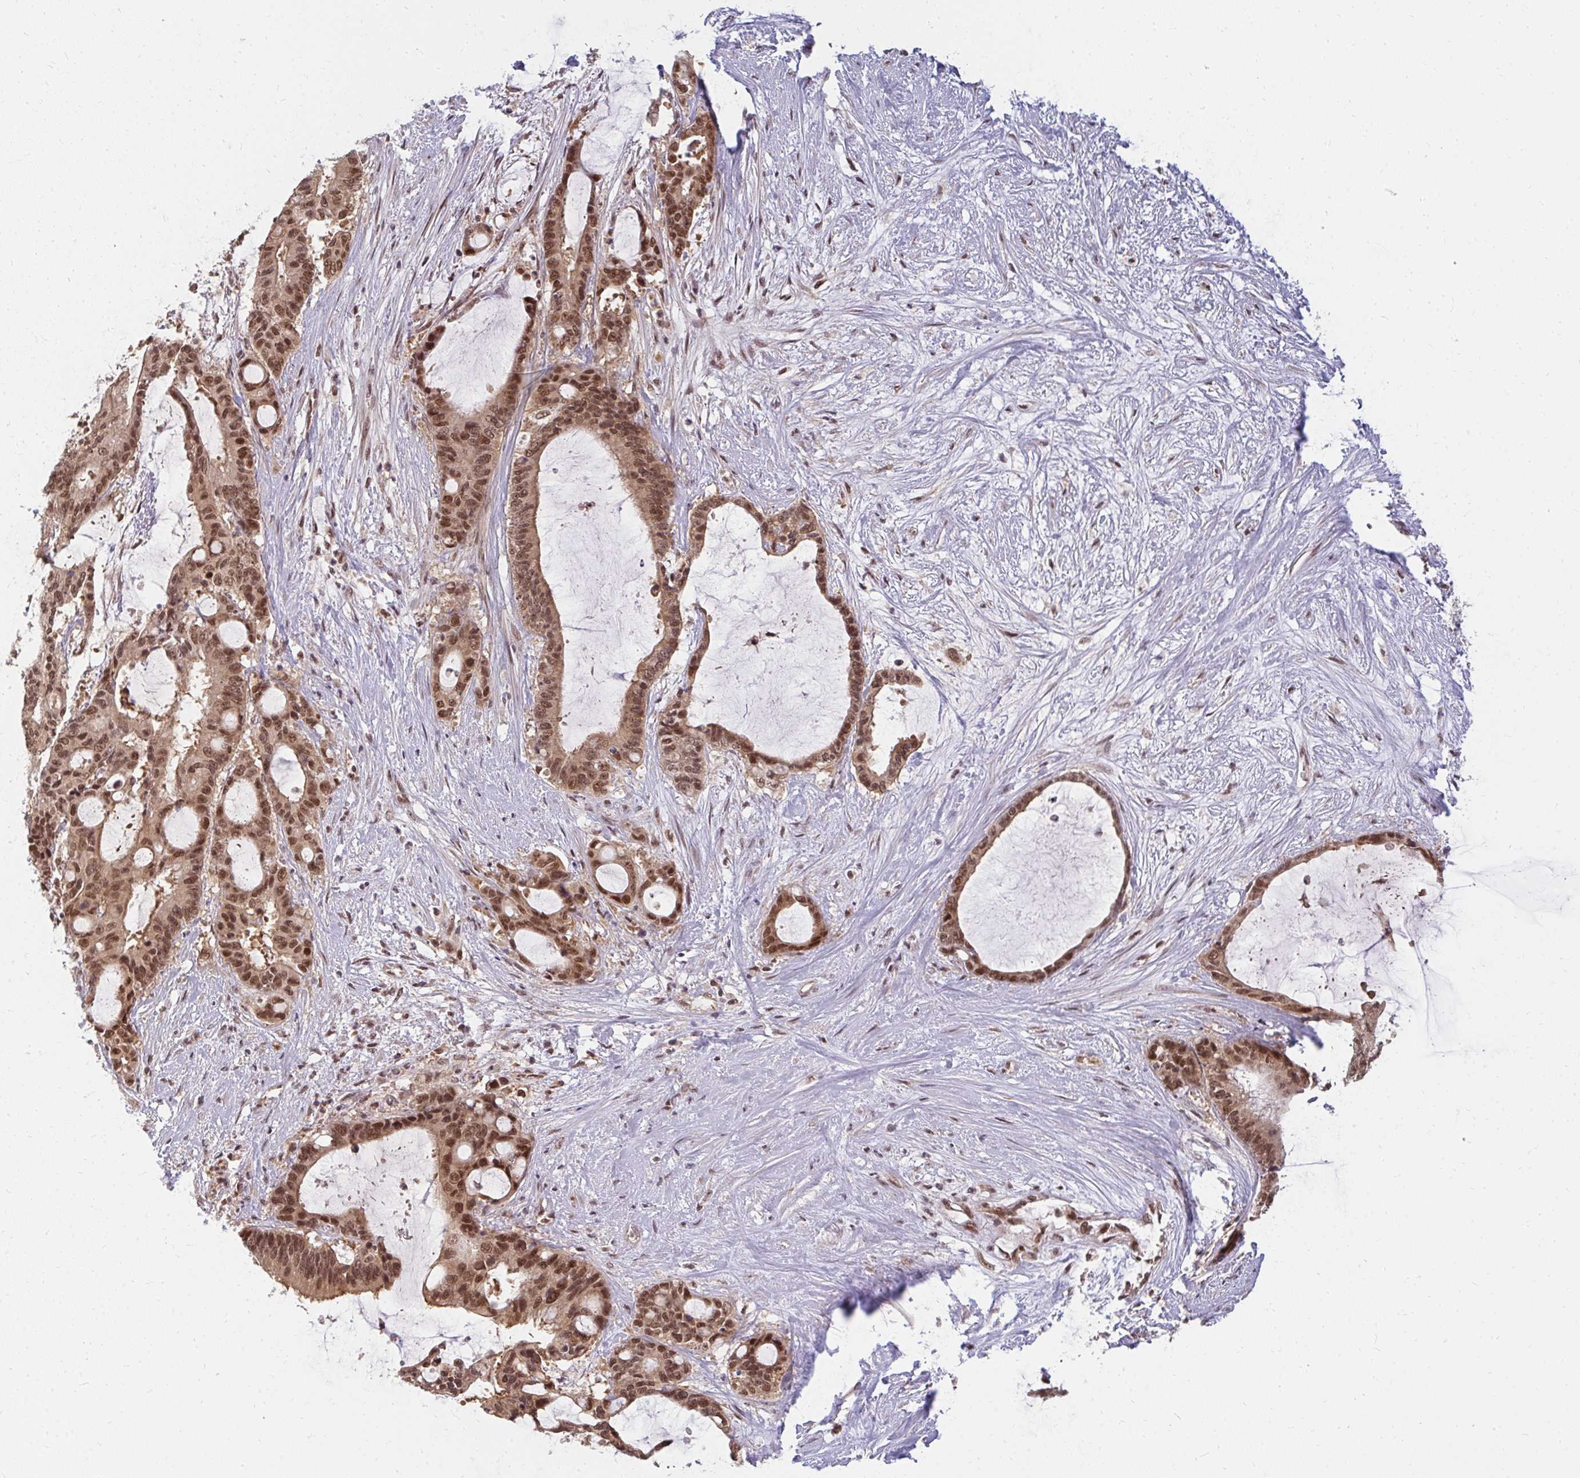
{"staining": {"intensity": "moderate", "quantity": ">75%", "location": "nuclear"}, "tissue": "liver cancer", "cell_type": "Tumor cells", "image_type": "cancer", "snomed": [{"axis": "morphology", "description": "Normal tissue, NOS"}, {"axis": "morphology", "description": "Cholangiocarcinoma"}, {"axis": "topography", "description": "Liver"}, {"axis": "topography", "description": "Peripheral nerve tissue"}], "caption": "Protein analysis of liver cancer tissue reveals moderate nuclear expression in about >75% of tumor cells.", "gene": "GTF3C6", "patient": {"sex": "female", "age": 73}}